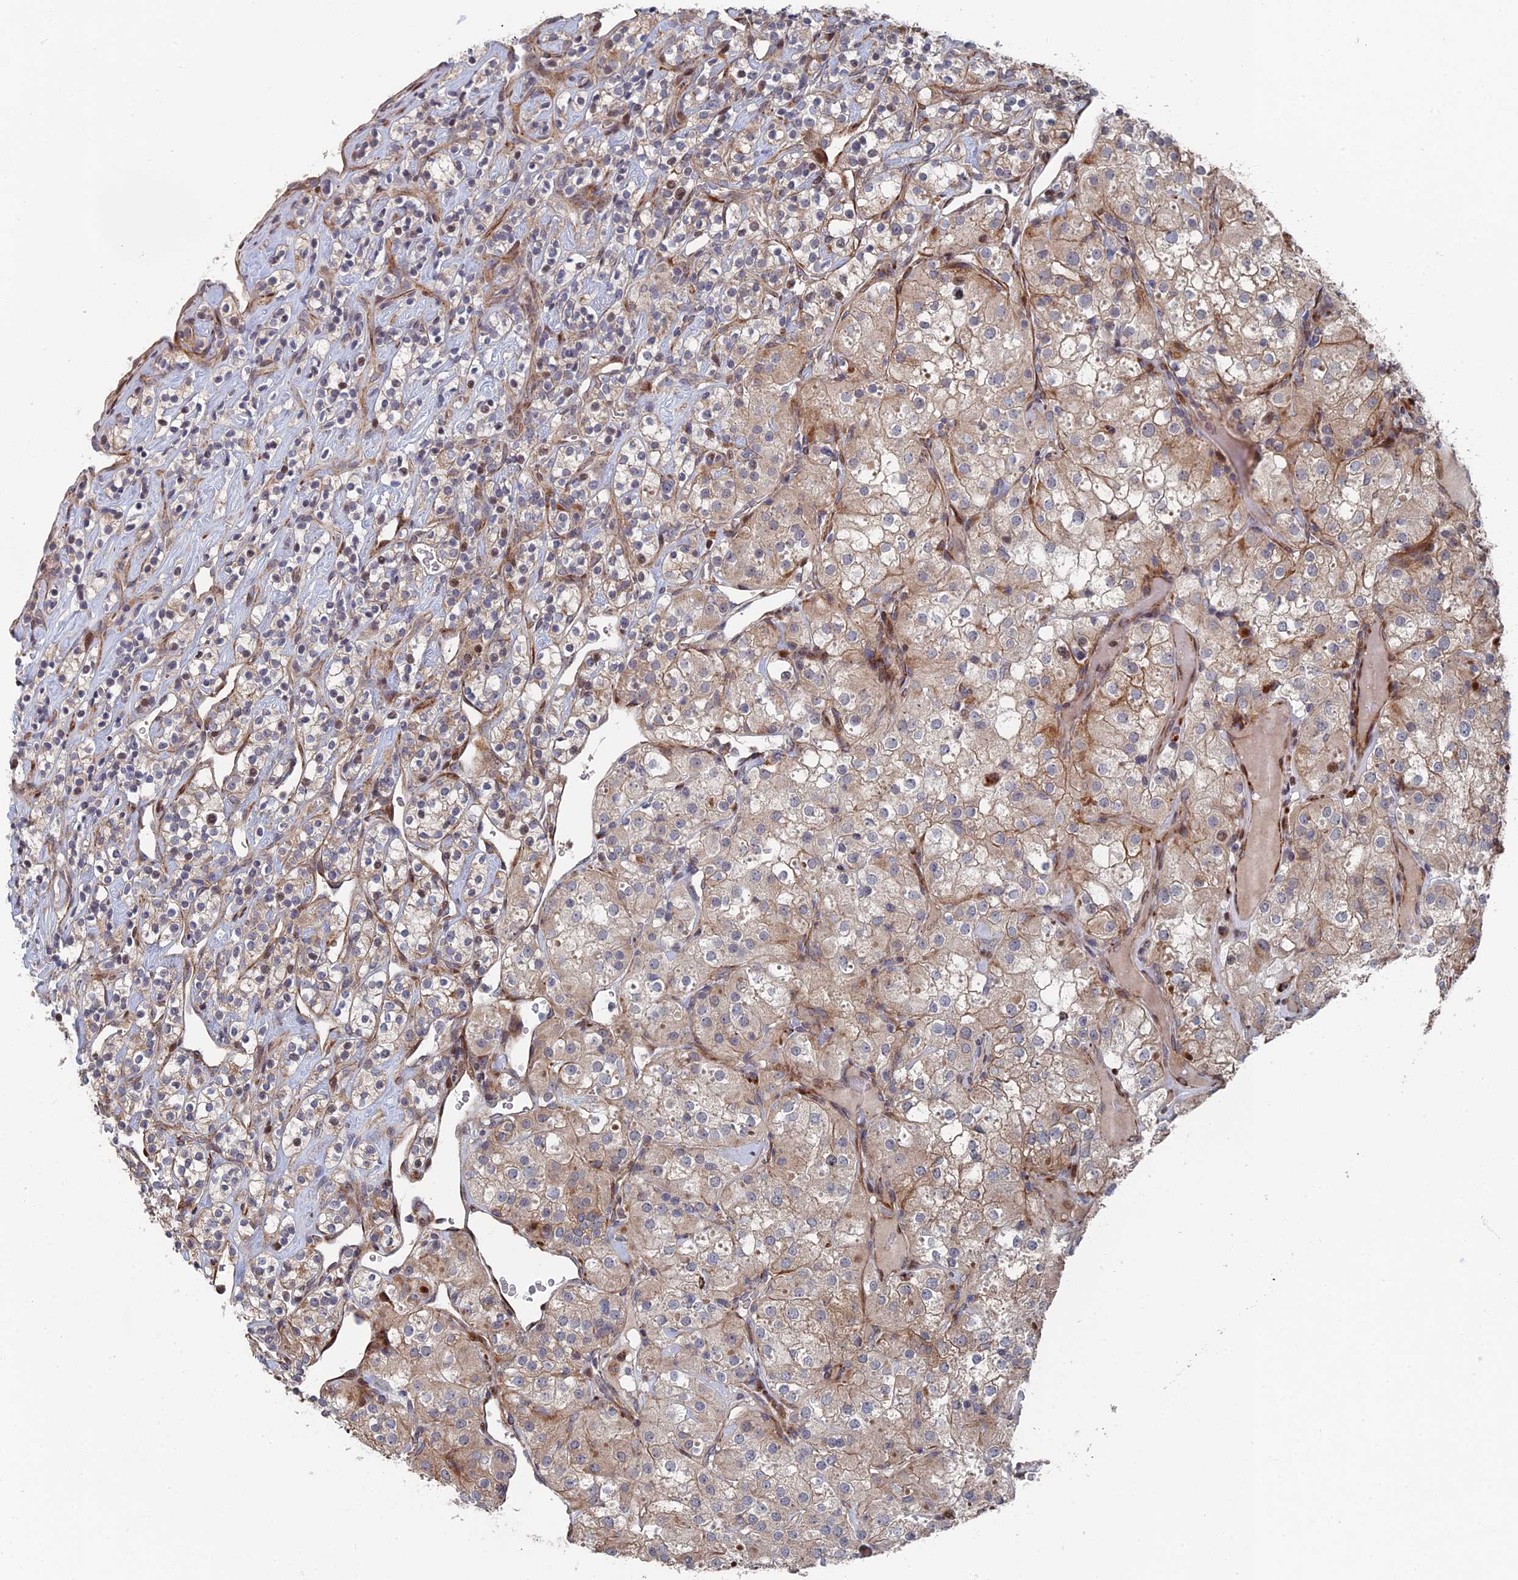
{"staining": {"intensity": "moderate", "quantity": "<25%", "location": "cytoplasmic/membranous"}, "tissue": "renal cancer", "cell_type": "Tumor cells", "image_type": "cancer", "snomed": [{"axis": "morphology", "description": "Adenocarcinoma, NOS"}, {"axis": "topography", "description": "Kidney"}], "caption": "Moderate cytoplasmic/membranous positivity is seen in approximately <25% of tumor cells in renal cancer (adenocarcinoma).", "gene": "GTF2IRD1", "patient": {"sex": "male", "age": 77}}